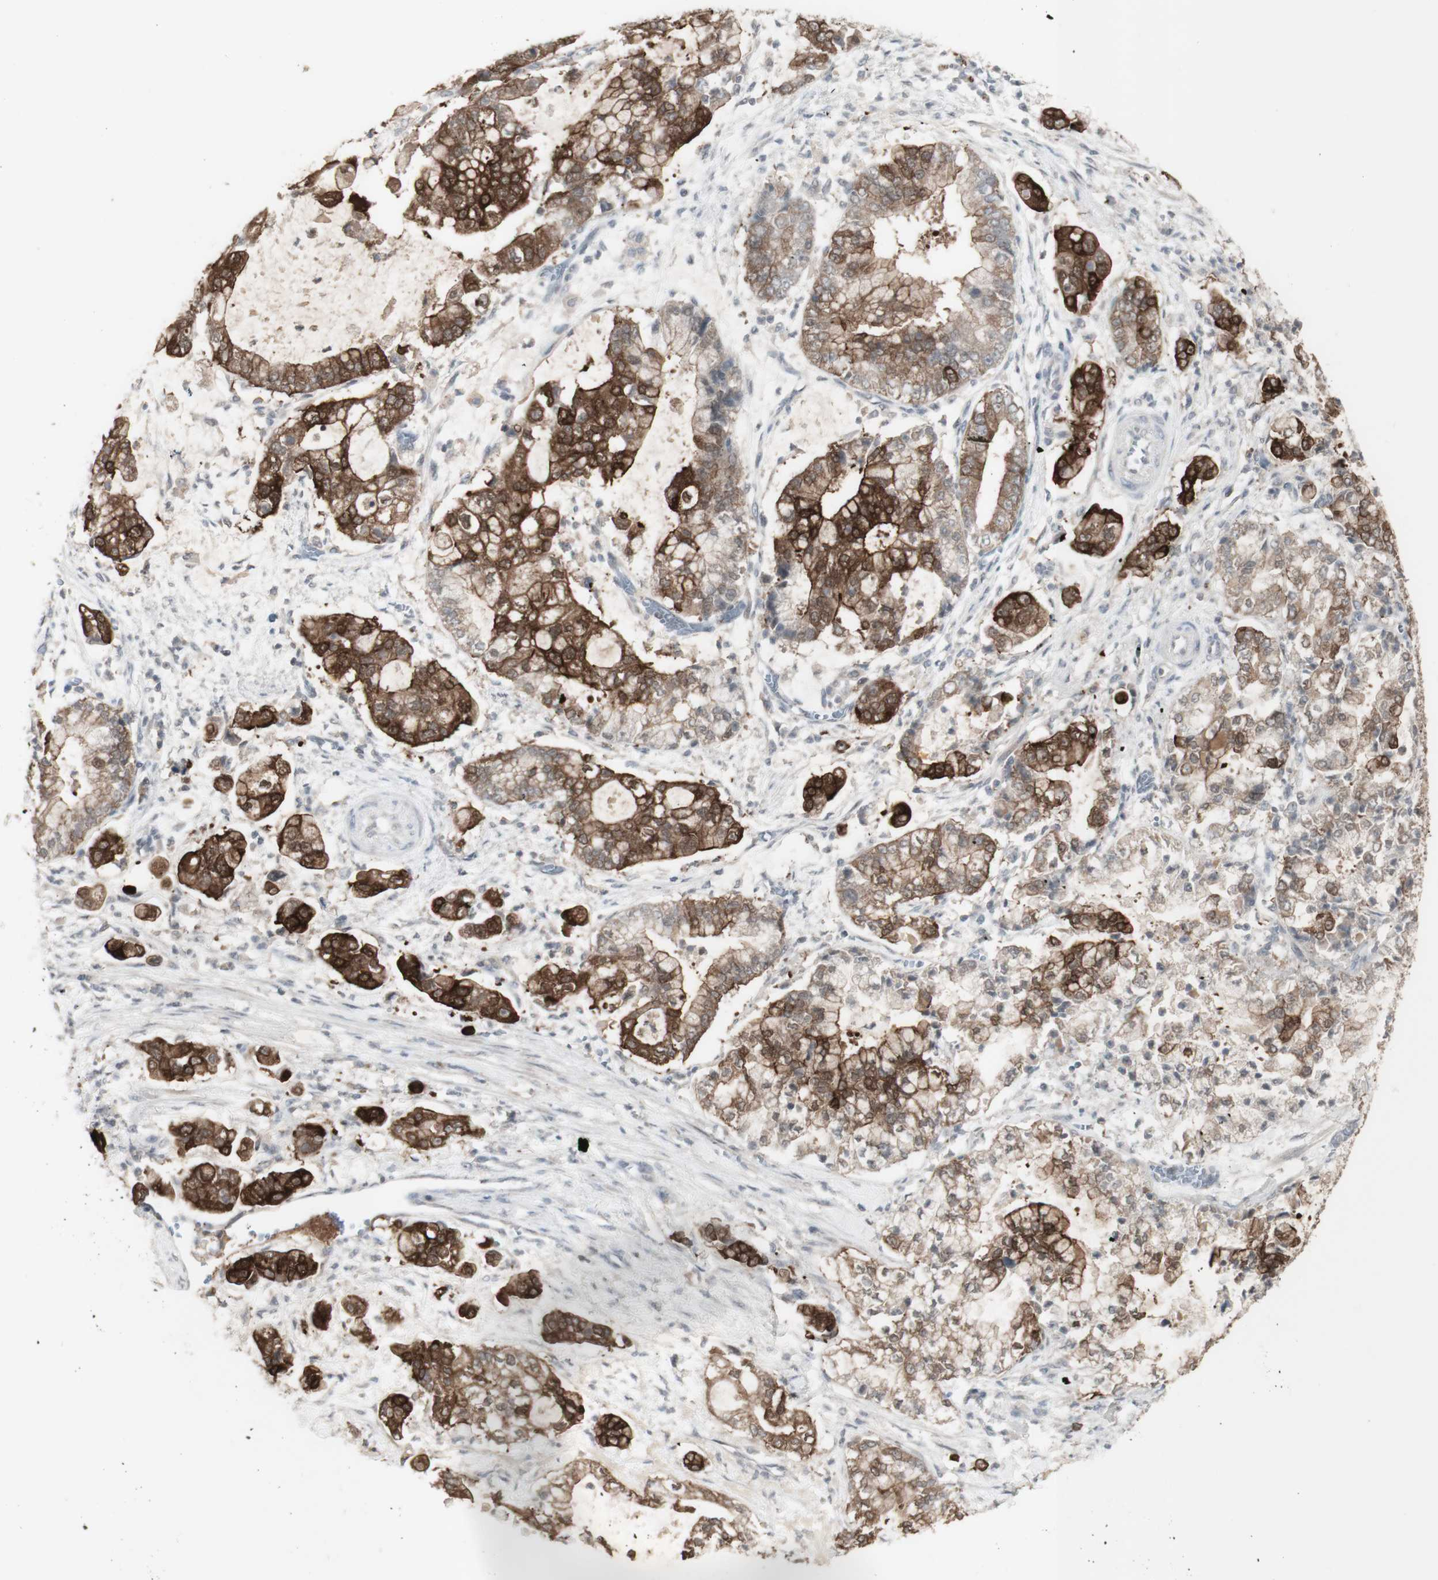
{"staining": {"intensity": "strong", "quantity": ">75%", "location": "cytoplasmic/membranous"}, "tissue": "stomach cancer", "cell_type": "Tumor cells", "image_type": "cancer", "snomed": [{"axis": "morphology", "description": "Adenocarcinoma, NOS"}, {"axis": "topography", "description": "Stomach"}], "caption": "A high-resolution image shows immunohistochemistry staining of stomach cancer, which shows strong cytoplasmic/membranous positivity in approximately >75% of tumor cells. Ihc stains the protein of interest in brown and the nuclei are stained blue.", "gene": "C1orf116", "patient": {"sex": "male", "age": 76}}